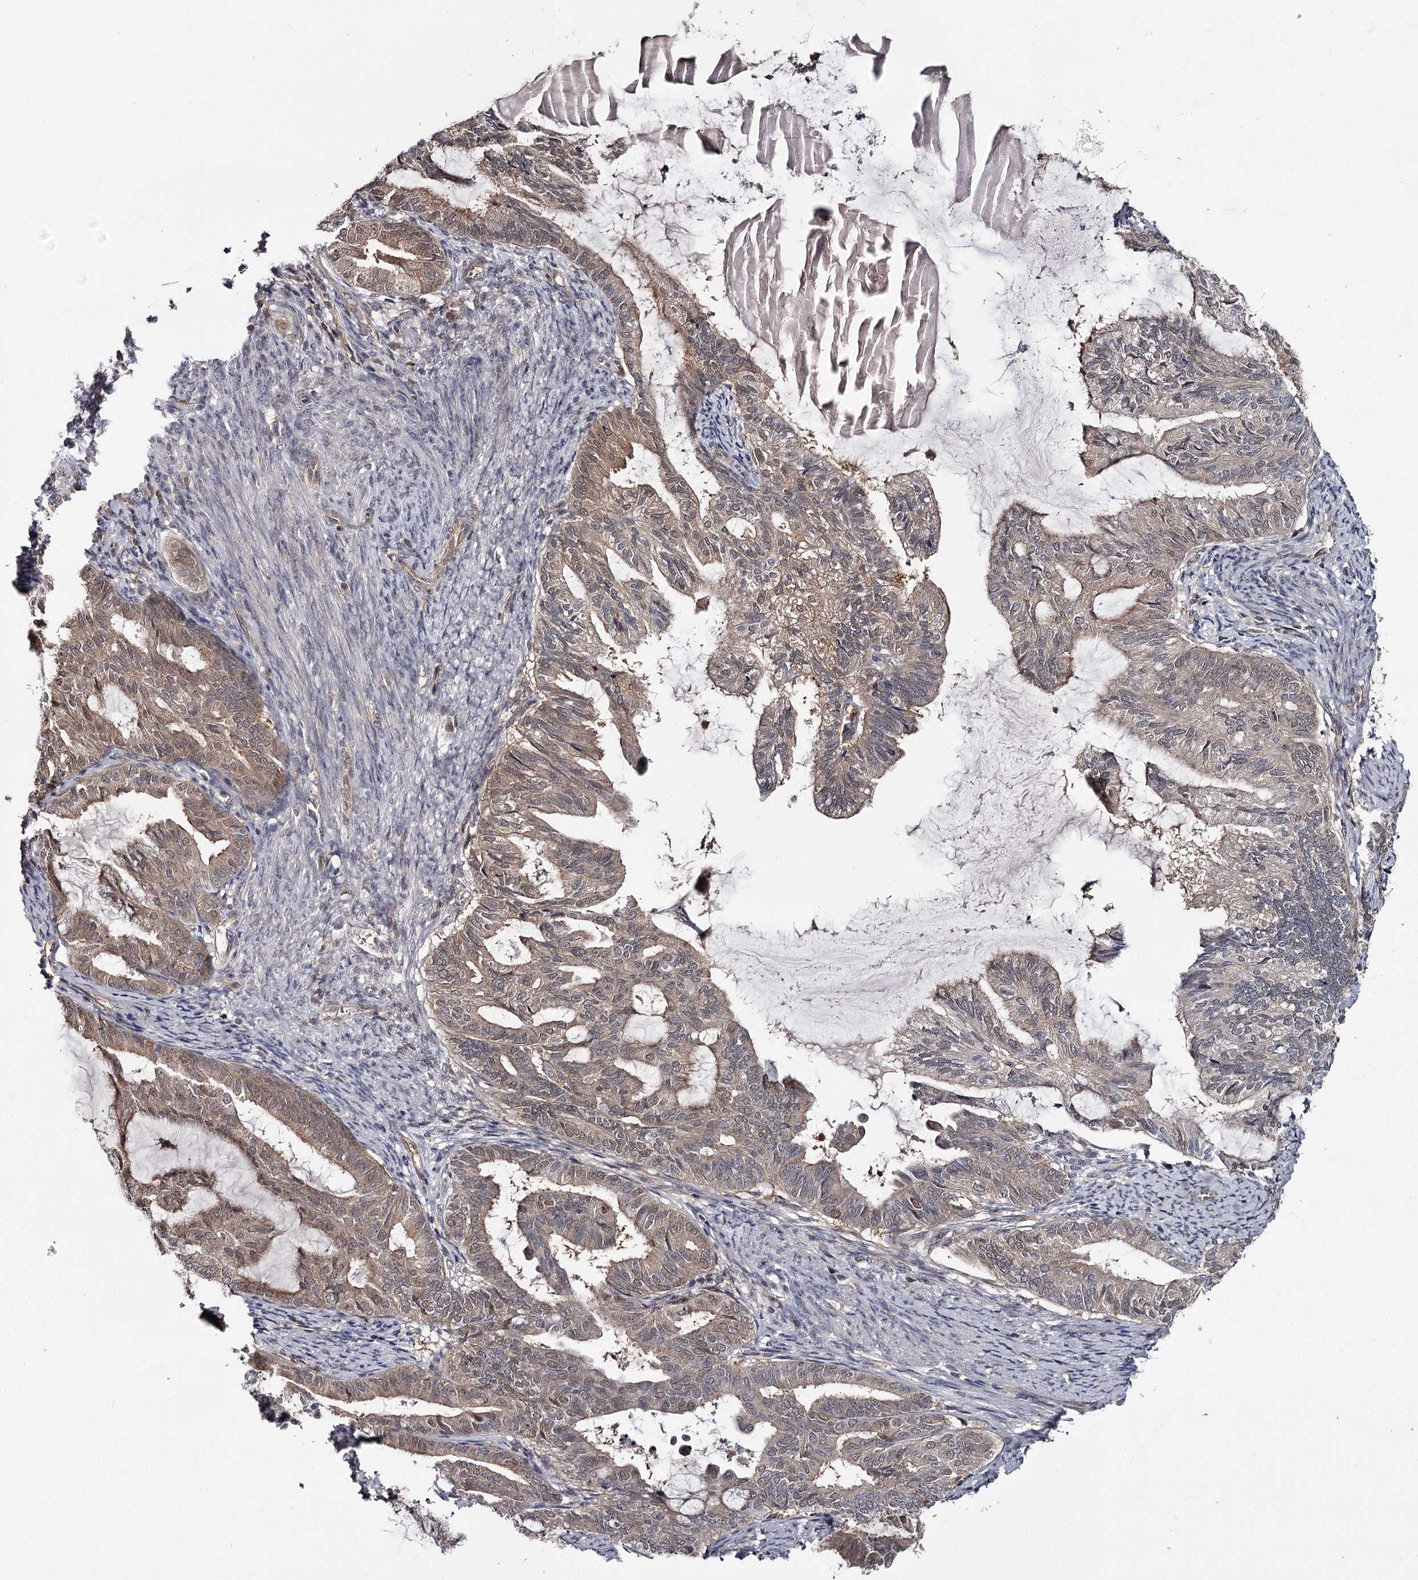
{"staining": {"intensity": "weak", "quantity": "25%-75%", "location": "cytoplasmic/membranous"}, "tissue": "endometrial cancer", "cell_type": "Tumor cells", "image_type": "cancer", "snomed": [{"axis": "morphology", "description": "Adenocarcinoma, NOS"}, {"axis": "topography", "description": "Endometrium"}], "caption": "Immunohistochemistry (DAB) staining of human endometrial cancer exhibits weak cytoplasmic/membranous protein positivity in about 25%-75% of tumor cells.", "gene": "GTSF1", "patient": {"sex": "female", "age": 86}}